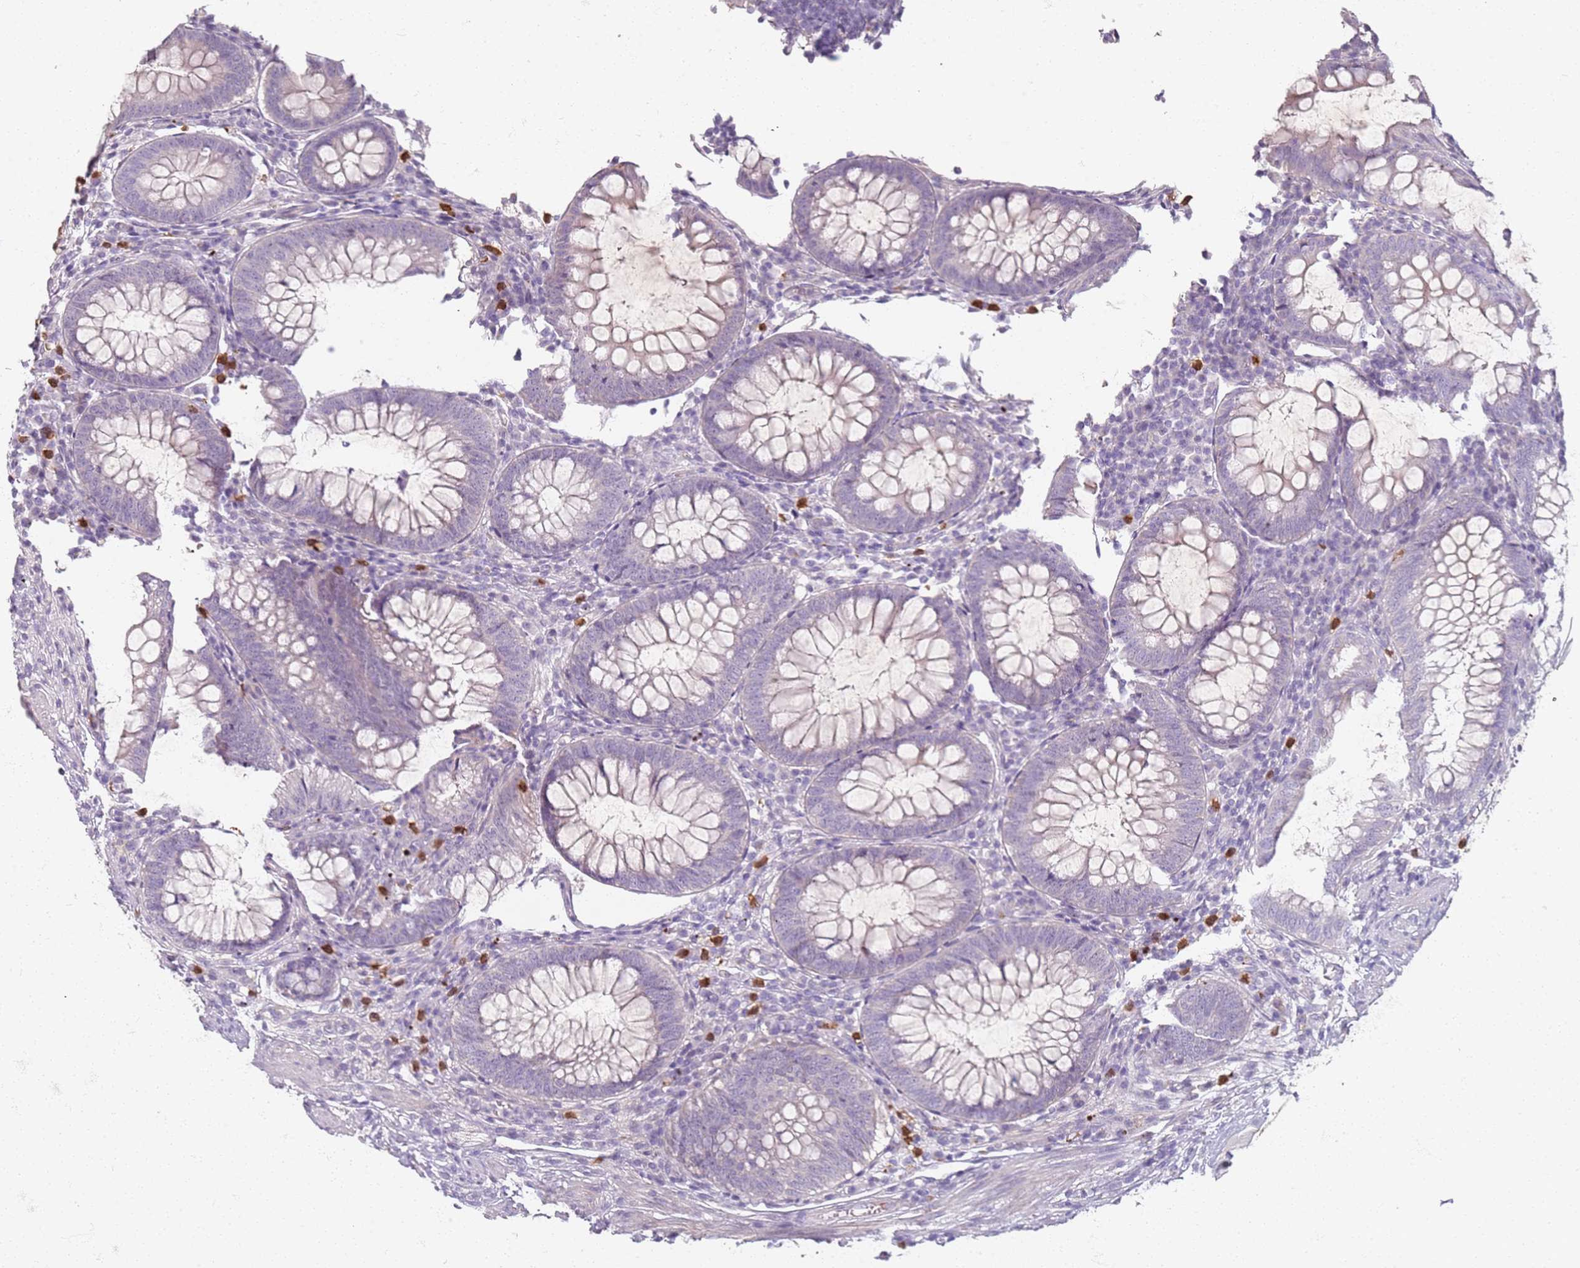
{"staining": {"intensity": "negative", "quantity": "none", "location": "none"}, "tissue": "appendix", "cell_type": "Glandular cells", "image_type": "normal", "snomed": [{"axis": "morphology", "description": "Normal tissue, NOS"}, {"axis": "topography", "description": "Appendix"}], "caption": "Immunohistochemistry histopathology image of benign appendix stained for a protein (brown), which reveals no staining in glandular cells. (Immunohistochemistry, brightfield microscopy, high magnification).", "gene": "CD40LG", "patient": {"sex": "male", "age": 83}}